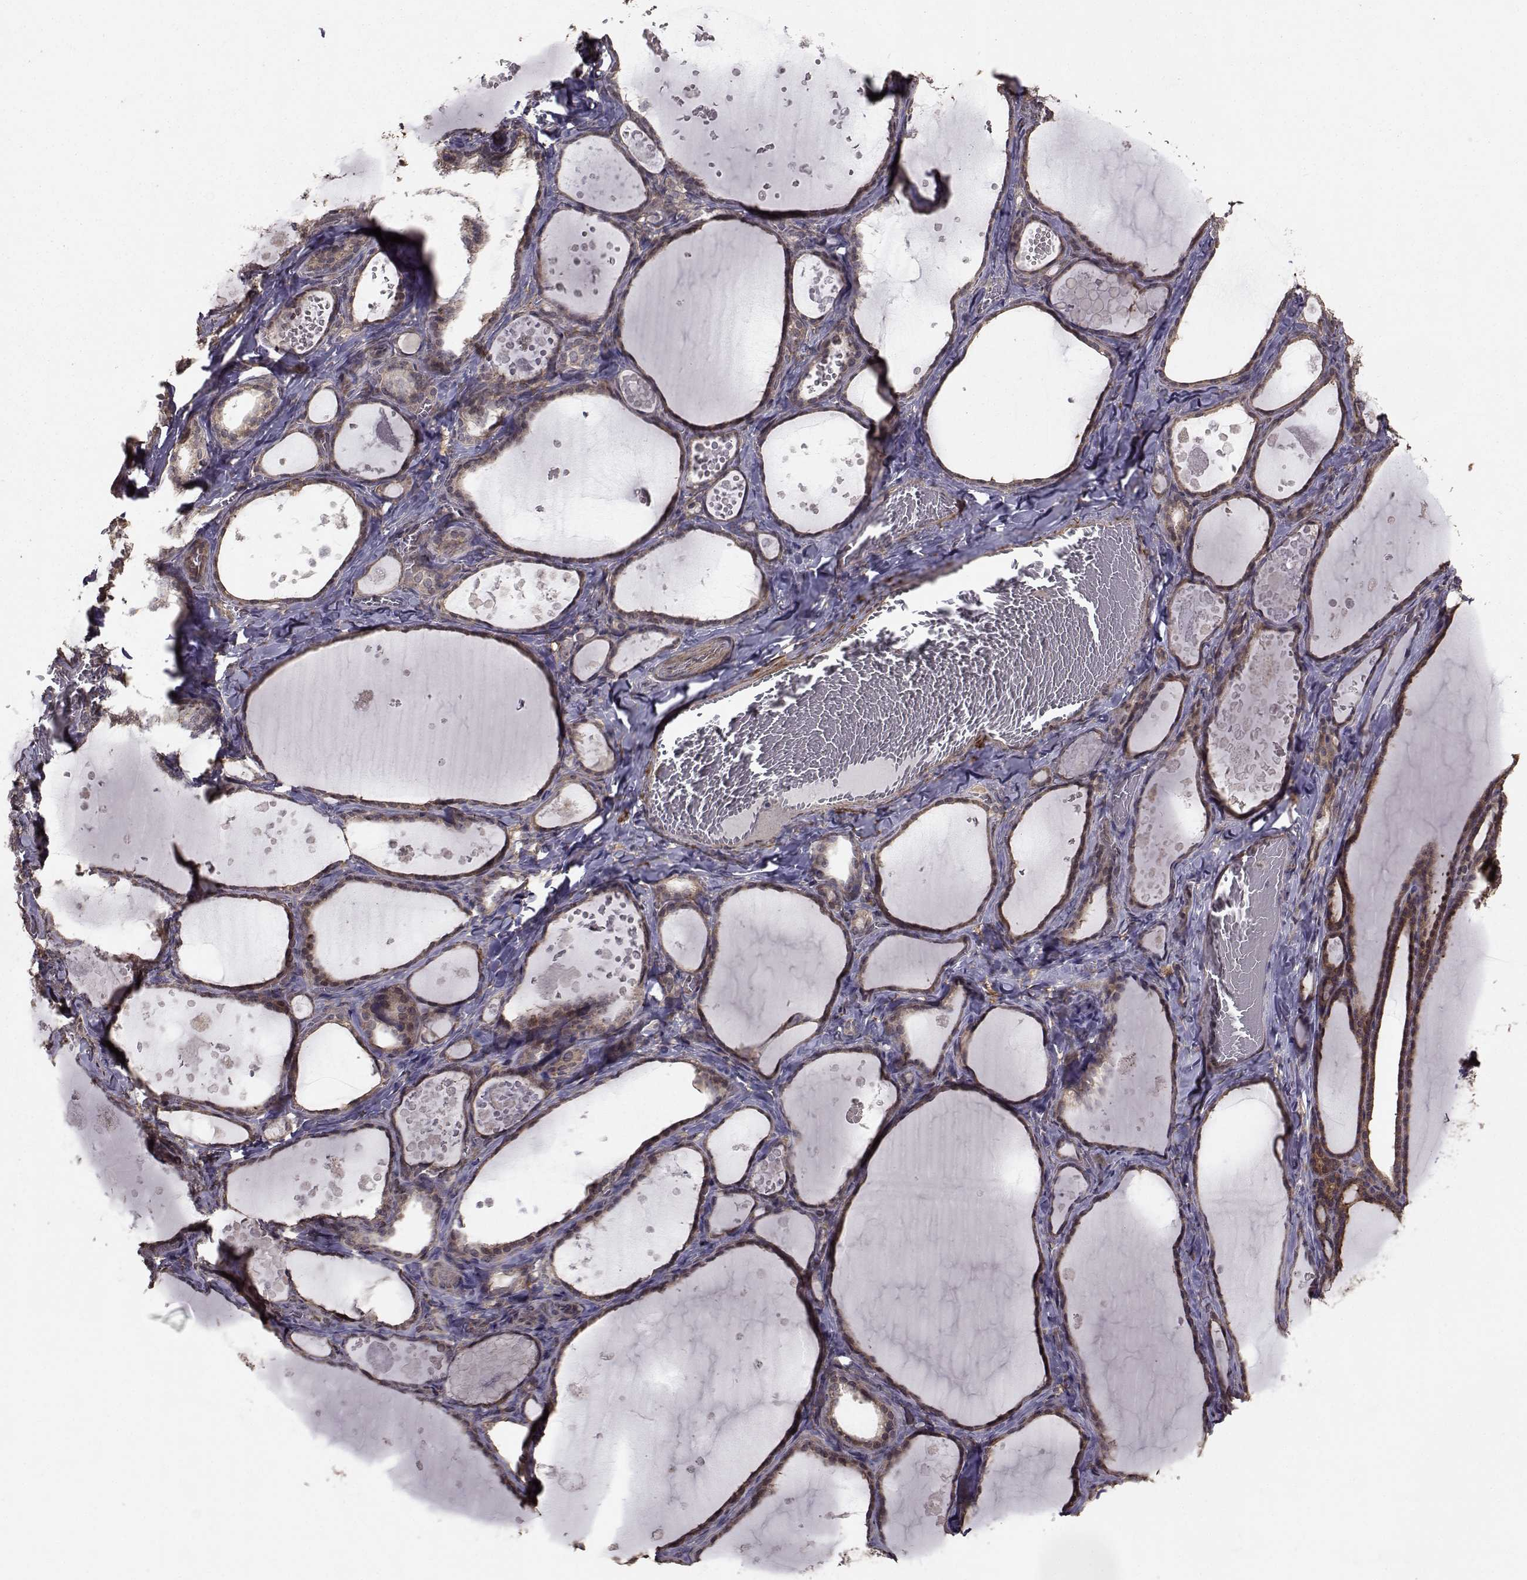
{"staining": {"intensity": "negative", "quantity": "none", "location": "none"}, "tissue": "thyroid gland", "cell_type": "Glandular cells", "image_type": "normal", "snomed": [{"axis": "morphology", "description": "Normal tissue, NOS"}, {"axis": "topography", "description": "Thyroid gland"}], "caption": "Immunohistochemistry micrograph of normal thyroid gland: thyroid gland stained with DAB (3,3'-diaminobenzidine) demonstrates no significant protein positivity in glandular cells.", "gene": "TRIP10", "patient": {"sex": "female", "age": 56}}